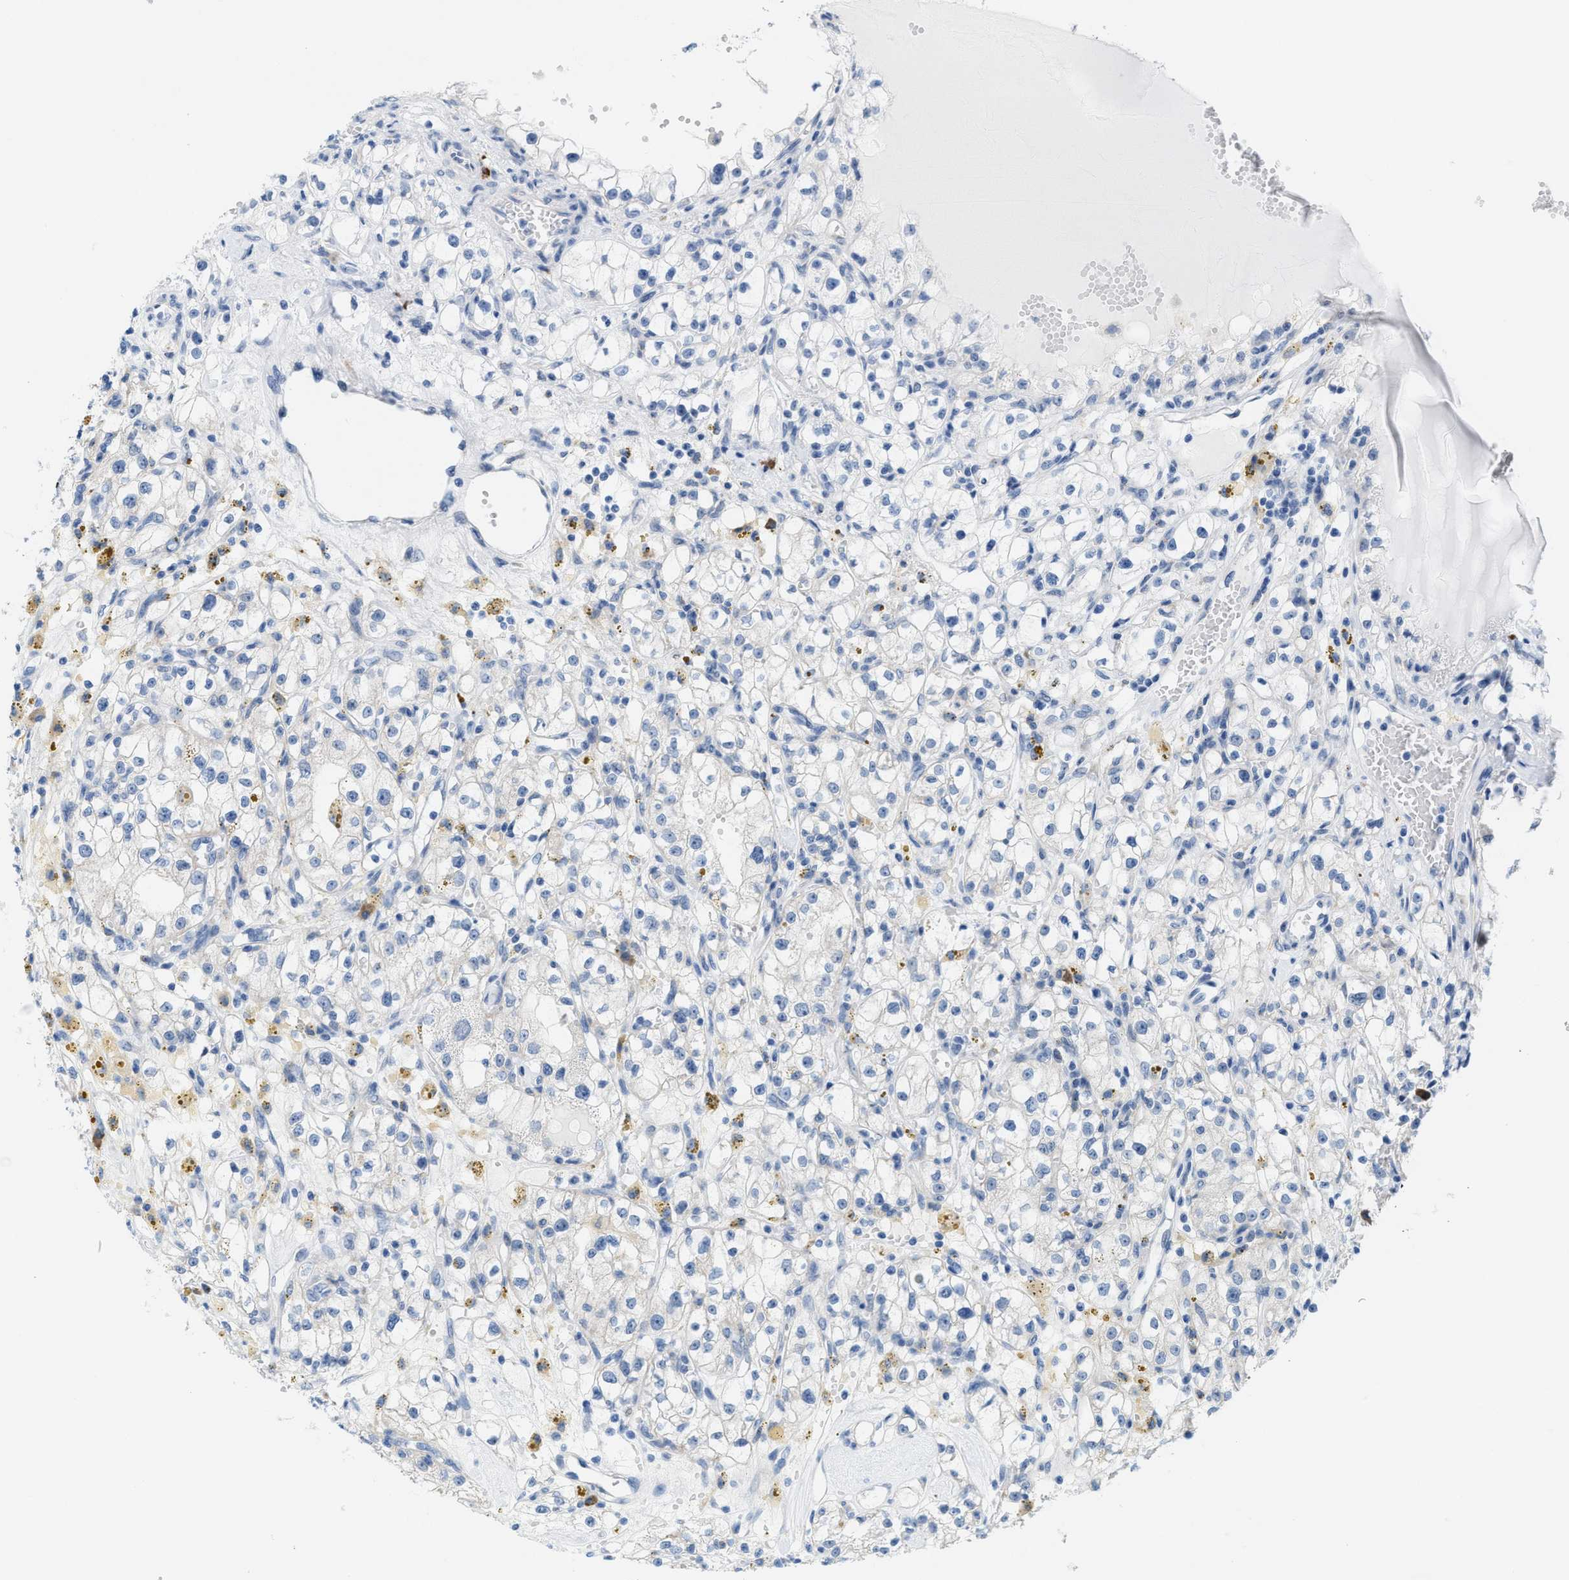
{"staining": {"intensity": "negative", "quantity": "none", "location": "none"}, "tissue": "renal cancer", "cell_type": "Tumor cells", "image_type": "cancer", "snomed": [{"axis": "morphology", "description": "Adenocarcinoma, NOS"}, {"axis": "topography", "description": "Kidney"}], "caption": "Immunohistochemistry of human renal cancer exhibits no positivity in tumor cells. (Stains: DAB immunohistochemistry with hematoxylin counter stain, Microscopy: brightfield microscopy at high magnification).", "gene": "KIFC3", "patient": {"sex": "male", "age": 56}}